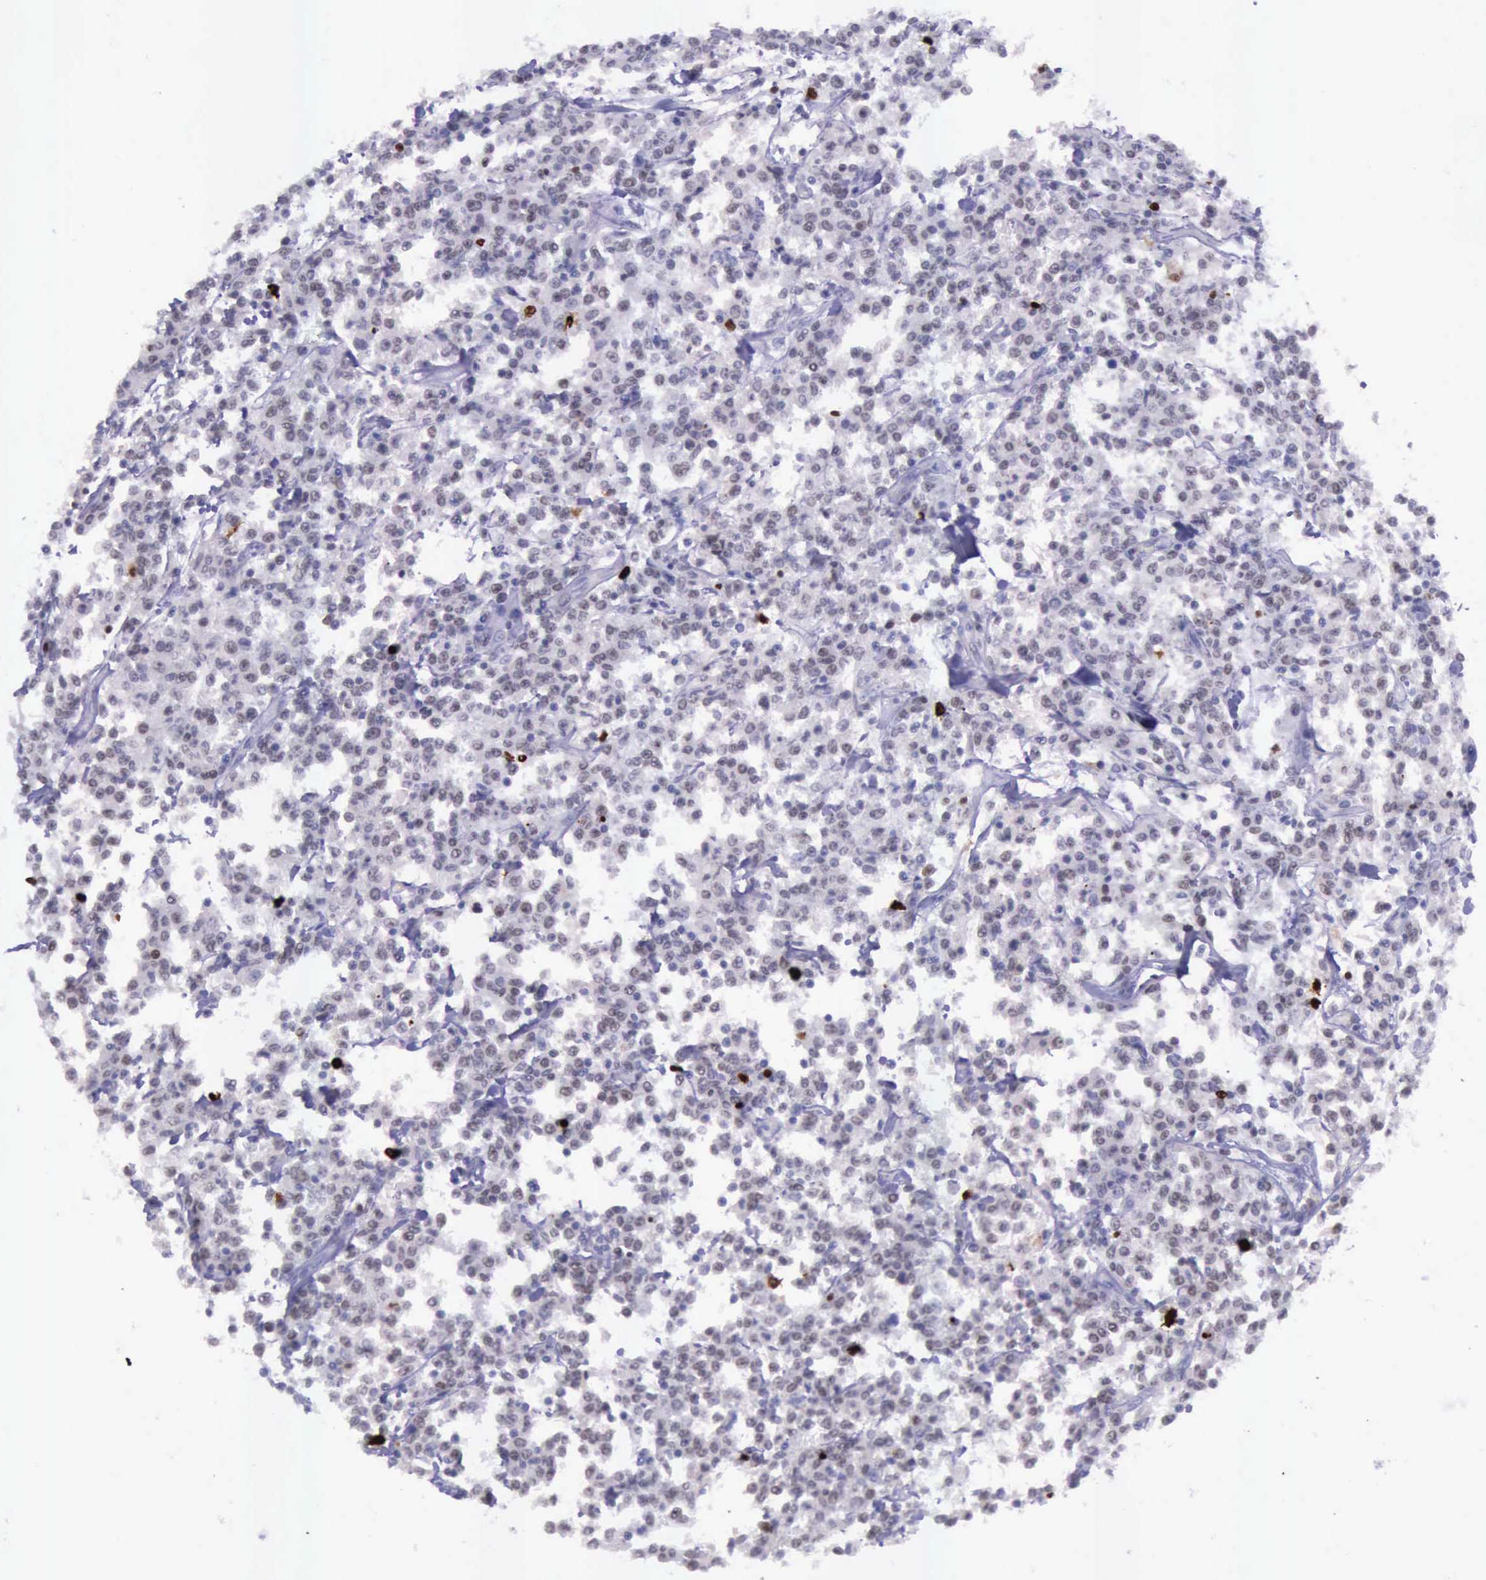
{"staining": {"intensity": "strong", "quantity": "<25%", "location": "nuclear"}, "tissue": "lymphoma", "cell_type": "Tumor cells", "image_type": "cancer", "snomed": [{"axis": "morphology", "description": "Malignant lymphoma, non-Hodgkin's type, Low grade"}, {"axis": "topography", "description": "Small intestine"}], "caption": "The immunohistochemical stain shows strong nuclear staining in tumor cells of malignant lymphoma, non-Hodgkin's type (low-grade) tissue.", "gene": "PARP1", "patient": {"sex": "female", "age": 59}}